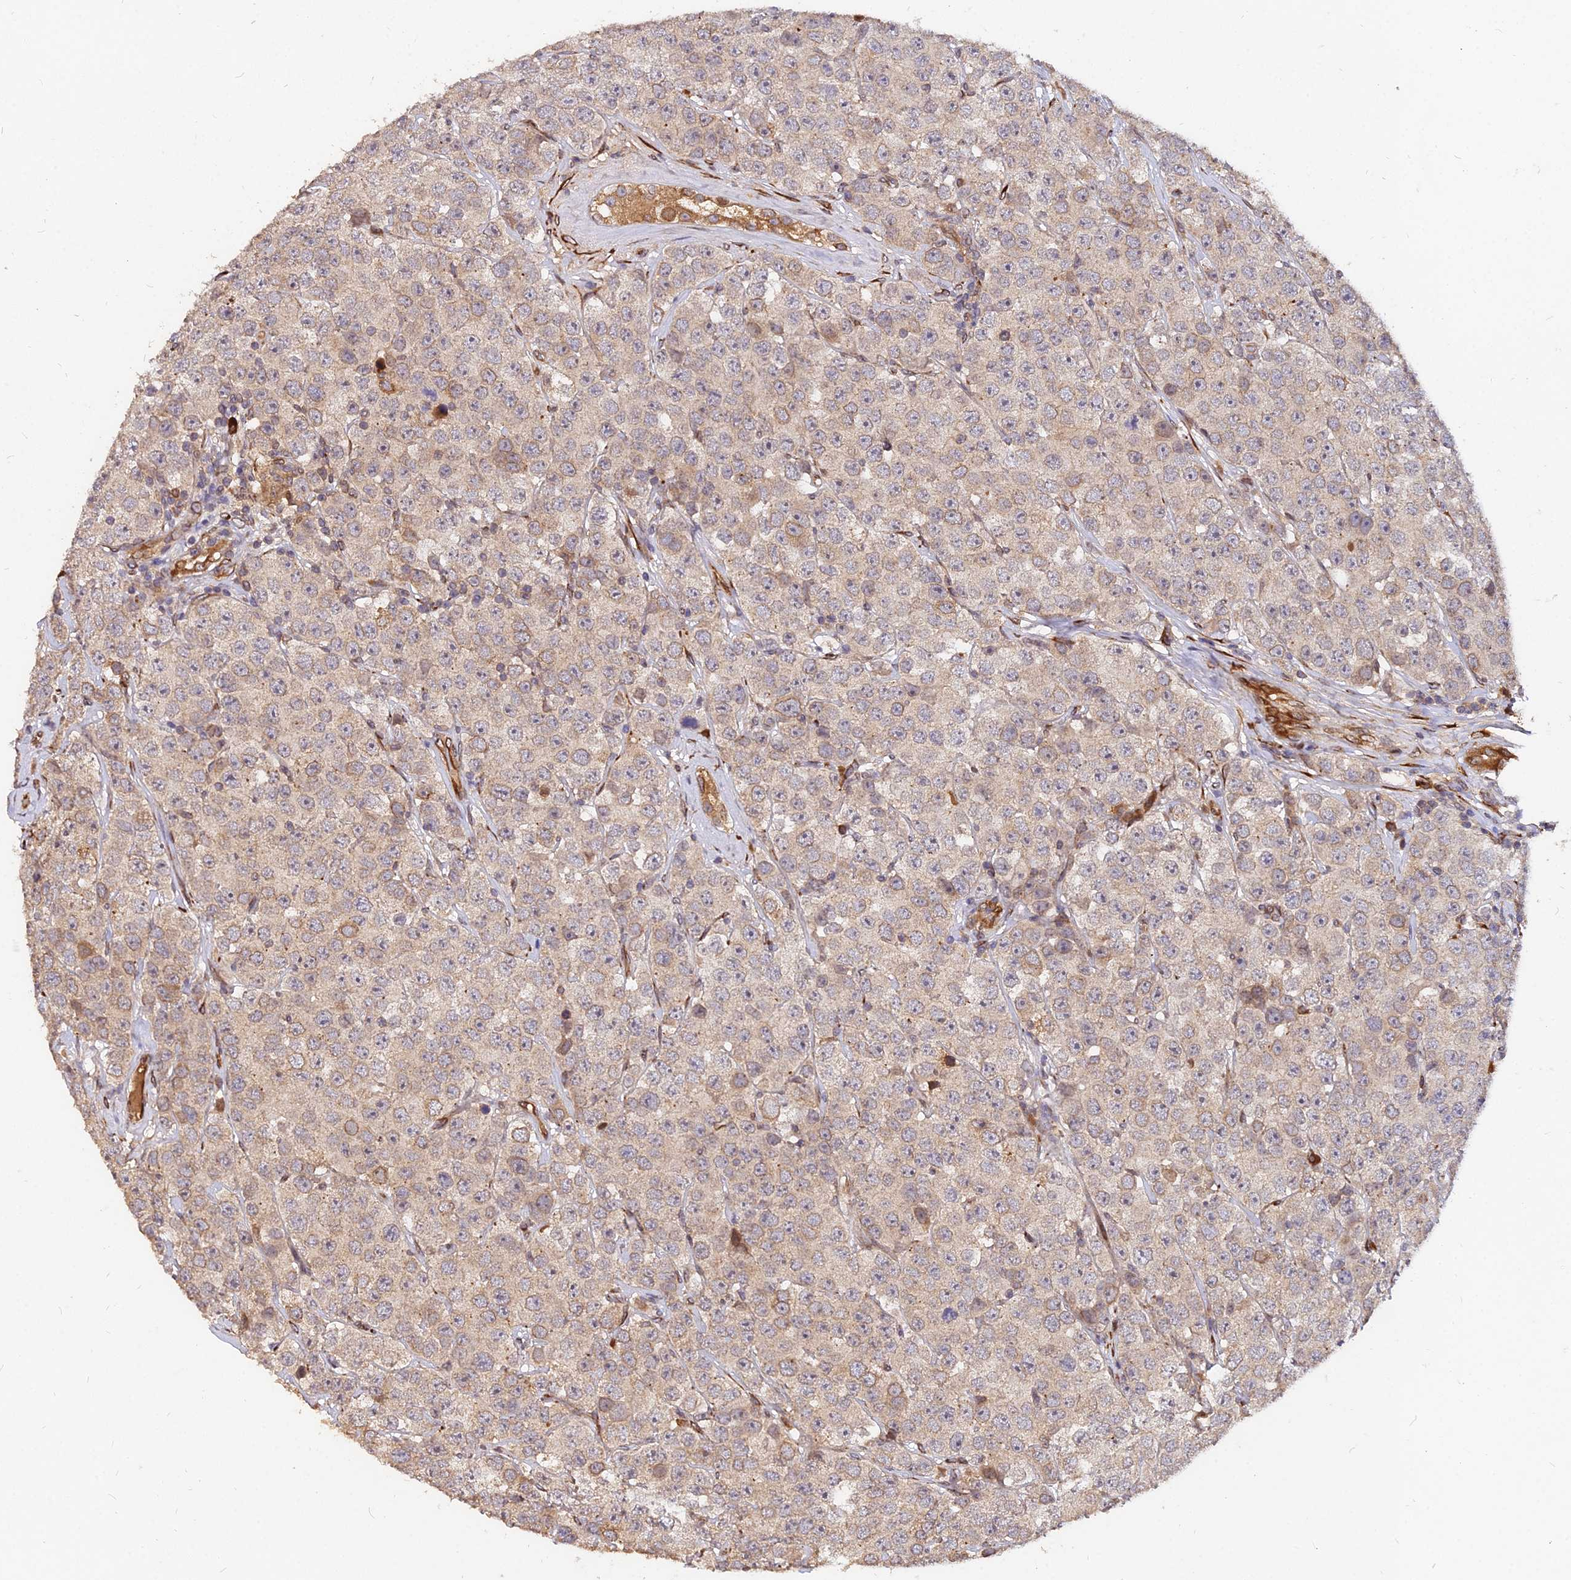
{"staining": {"intensity": "weak", "quantity": ">75%", "location": "cytoplasmic/membranous"}, "tissue": "testis cancer", "cell_type": "Tumor cells", "image_type": "cancer", "snomed": [{"axis": "morphology", "description": "Seminoma, NOS"}, {"axis": "topography", "description": "Testis"}], "caption": "Weak cytoplasmic/membranous positivity for a protein is present in about >75% of tumor cells of testis cancer using immunohistochemistry (IHC).", "gene": "PDE4D", "patient": {"sex": "male", "age": 28}}